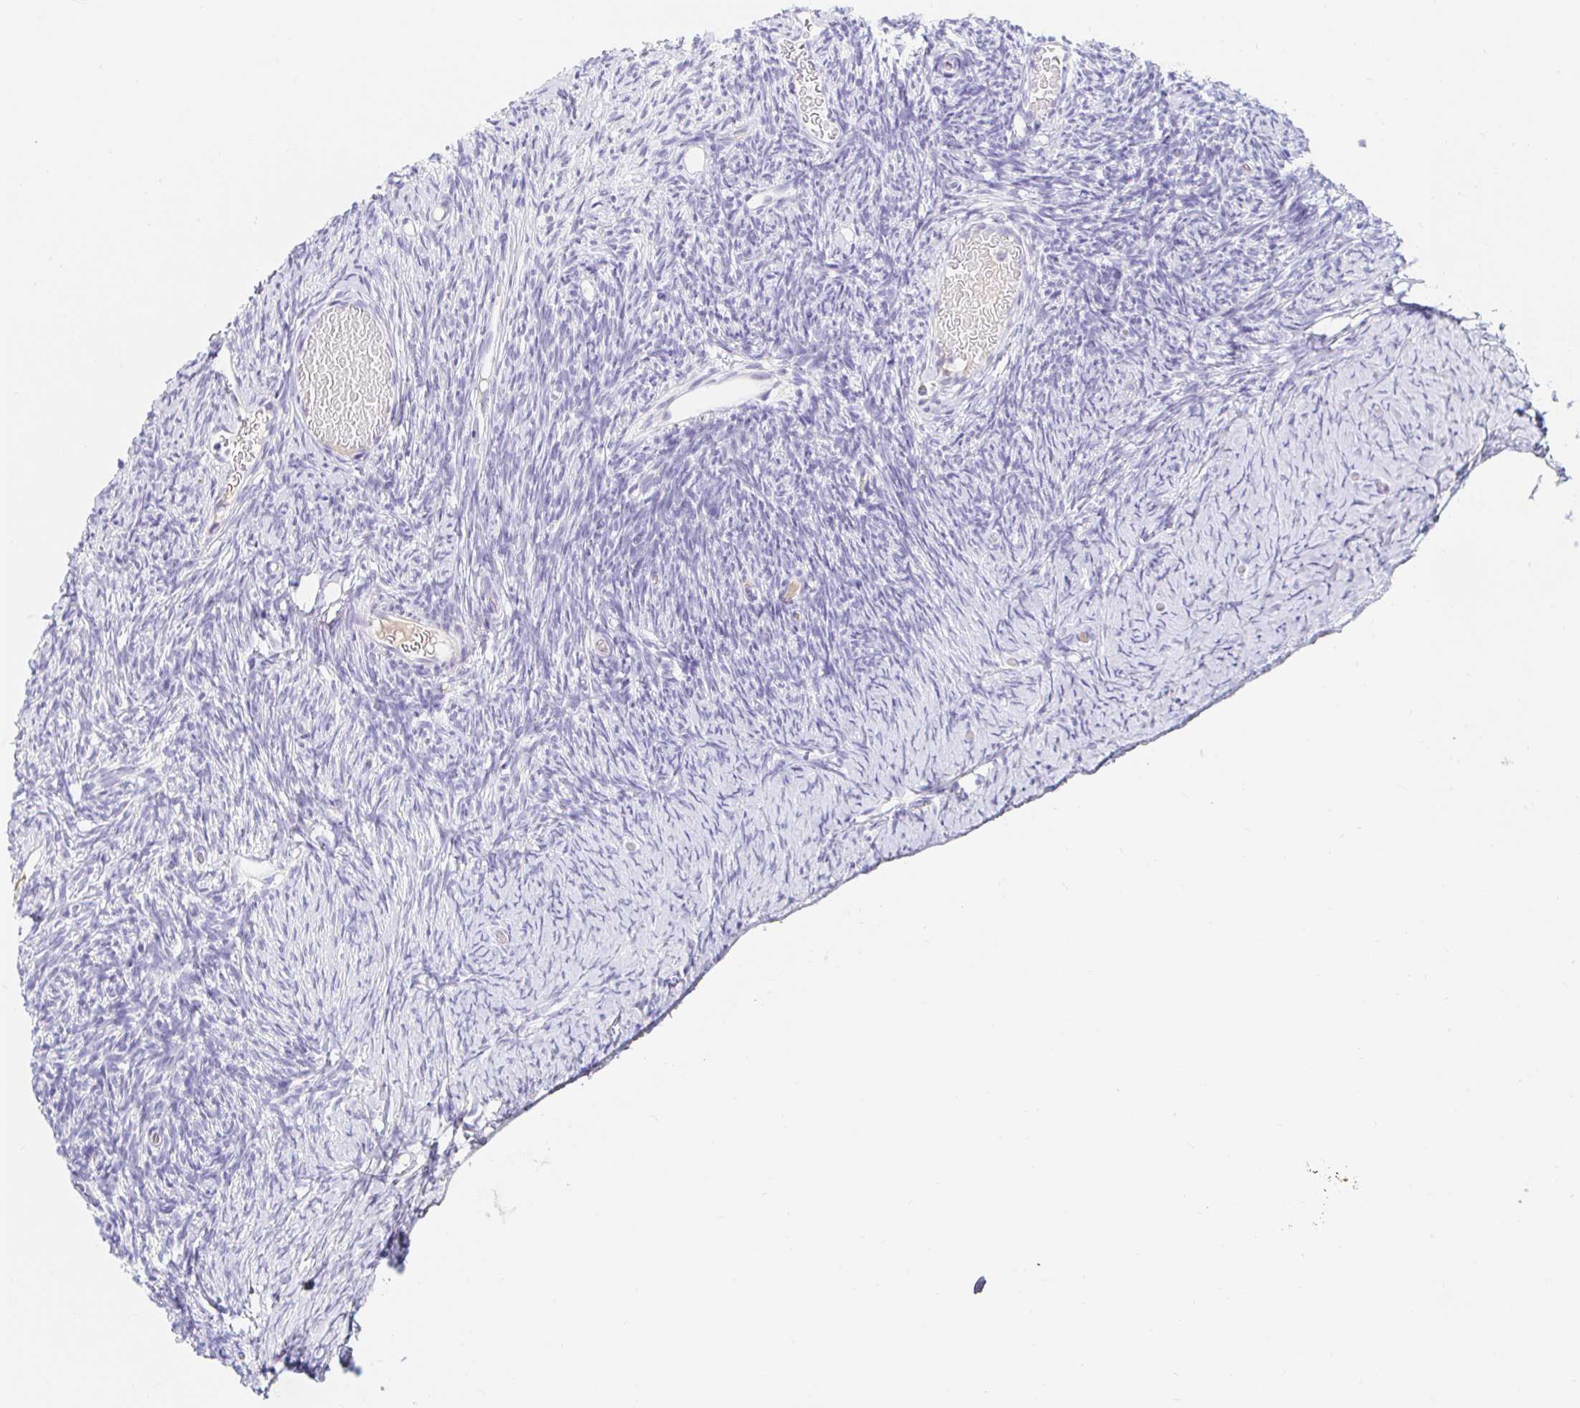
{"staining": {"intensity": "negative", "quantity": "none", "location": "none"}, "tissue": "ovary", "cell_type": "Follicle cells", "image_type": "normal", "snomed": [{"axis": "morphology", "description": "Normal tissue, NOS"}, {"axis": "topography", "description": "Ovary"}], "caption": "Protein analysis of benign ovary reveals no significant positivity in follicle cells.", "gene": "TEX44", "patient": {"sex": "female", "age": 39}}